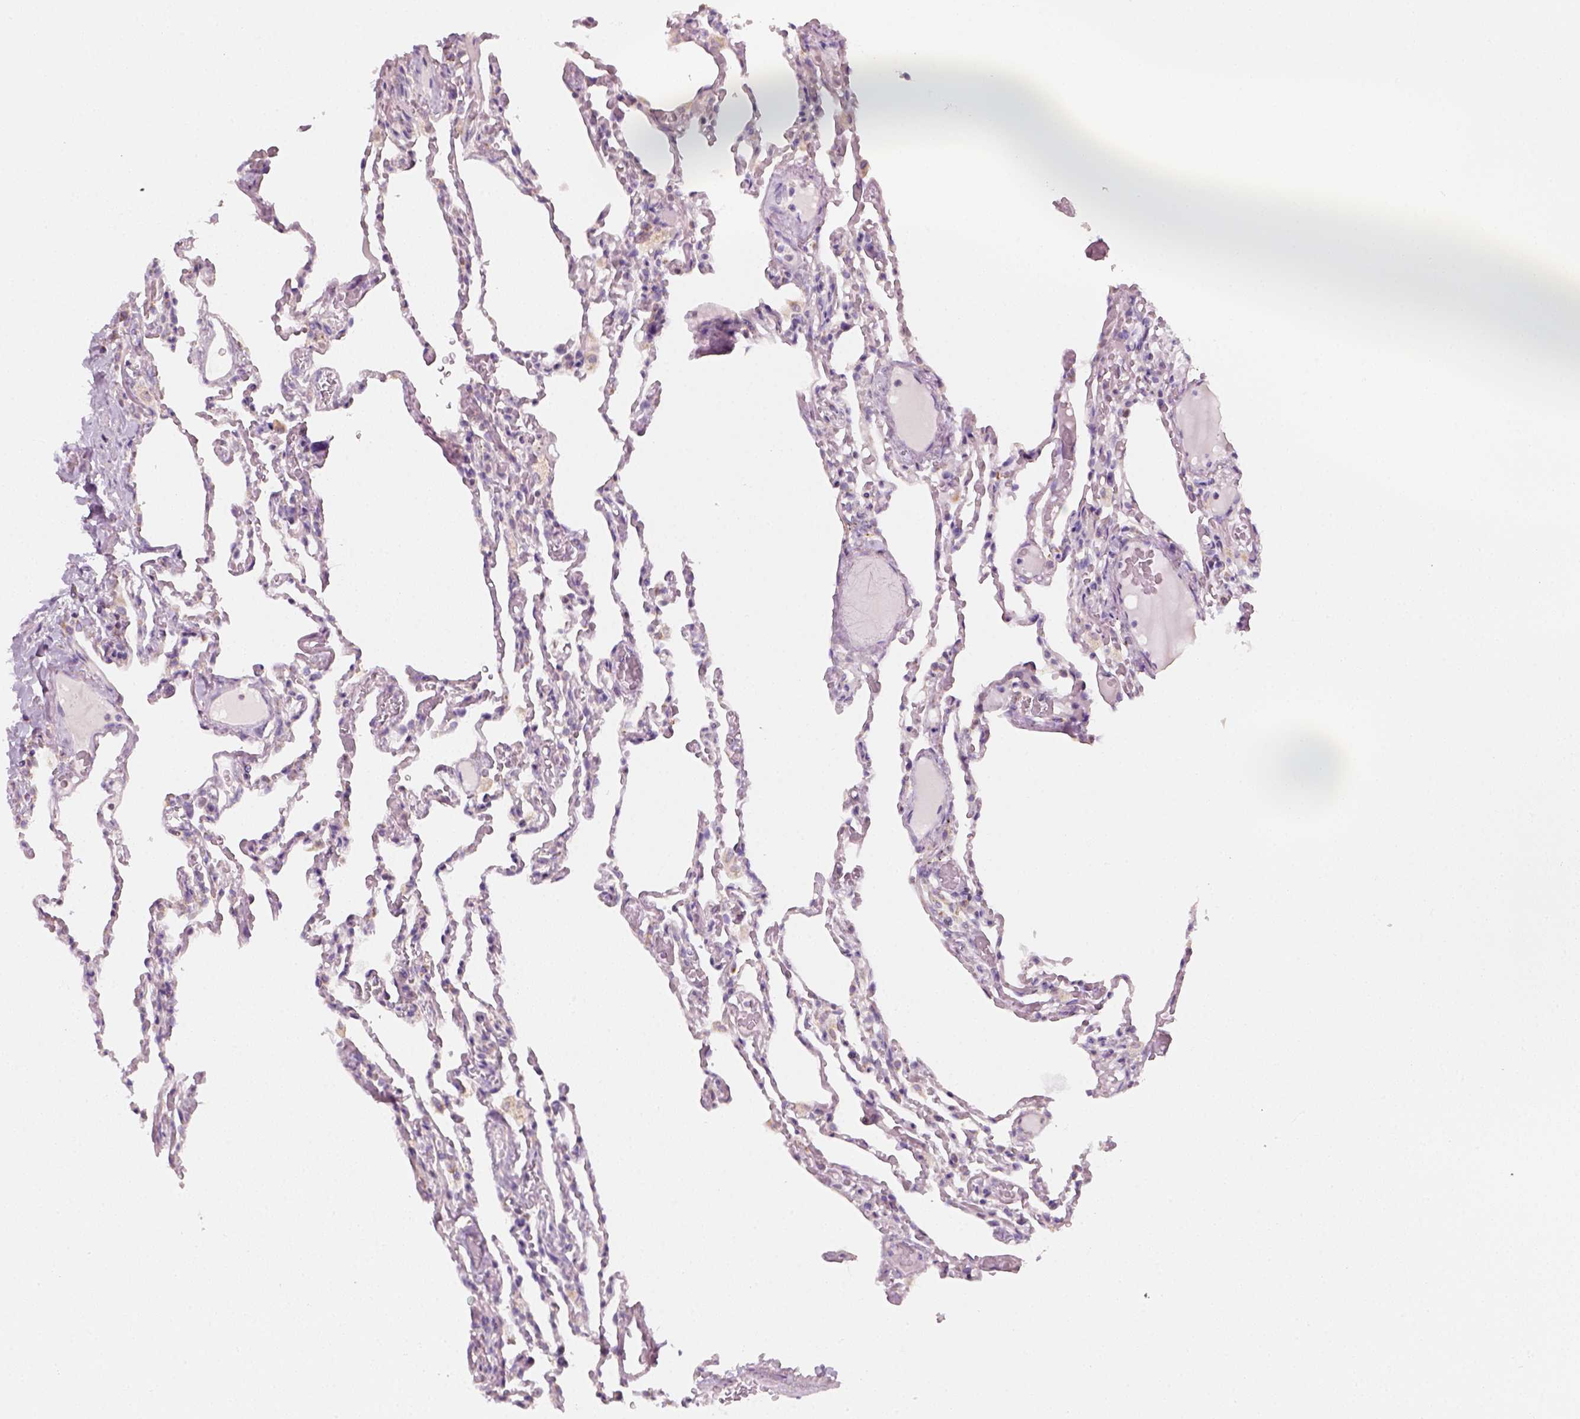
{"staining": {"intensity": "negative", "quantity": "none", "location": "none"}, "tissue": "lung", "cell_type": "Alveolar cells", "image_type": "normal", "snomed": [{"axis": "morphology", "description": "Normal tissue, NOS"}, {"axis": "topography", "description": "Lung"}], "caption": "This is a histopathology image of IHC staining of unremarkable lung, which shows no positivity in alveolar cells. (Stains: DAB immunohistochemistry (IHC) with hematoxylin counter stain, Microscopy: brightfield microscopy at high magnification).", "gene": "AWAT2", "patient": {"sex": "female", "age": 43}}